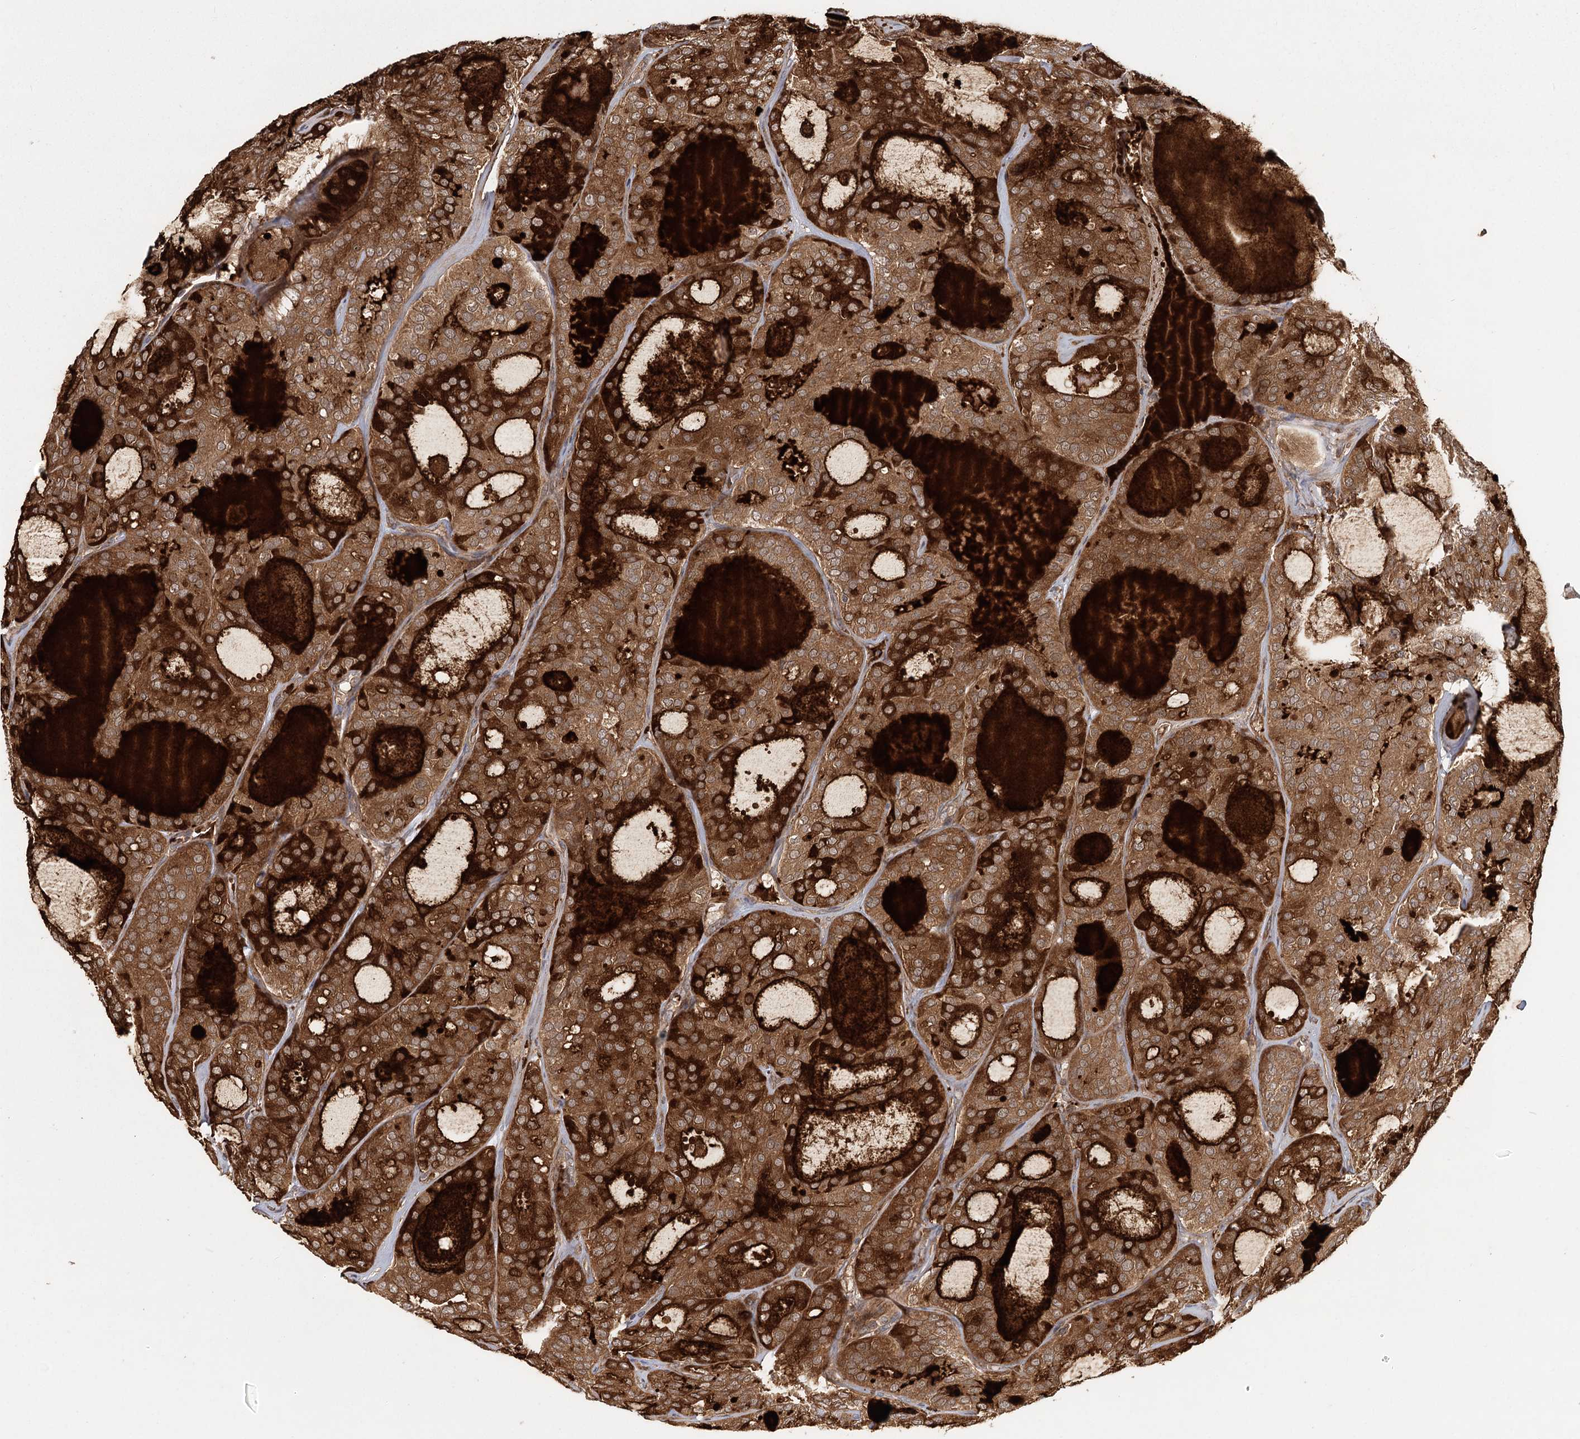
{"staining": {"intensity": "strong", "quantity": ">75%", "location": "cytoplasmic/membranous"}, "tissue": "thyroid cancer", "cell_type": "Tumor cells", "image_type": "cancer", "snomed": [{"axis": "morphology", "description": "Follicular adenoma carcinoma, NOS"}, {"axis": "topography", "description": "Thyroid gland"}], "caption": "Protein staining of thyroid cancer (follicular adenoma carcinoma) tissue reveals strong cytoplasmic/membranous staining in approximately >75% of tumor cells.", "gene": "RAPGEF6", "patient": {"sex": "male", "age": 75}}